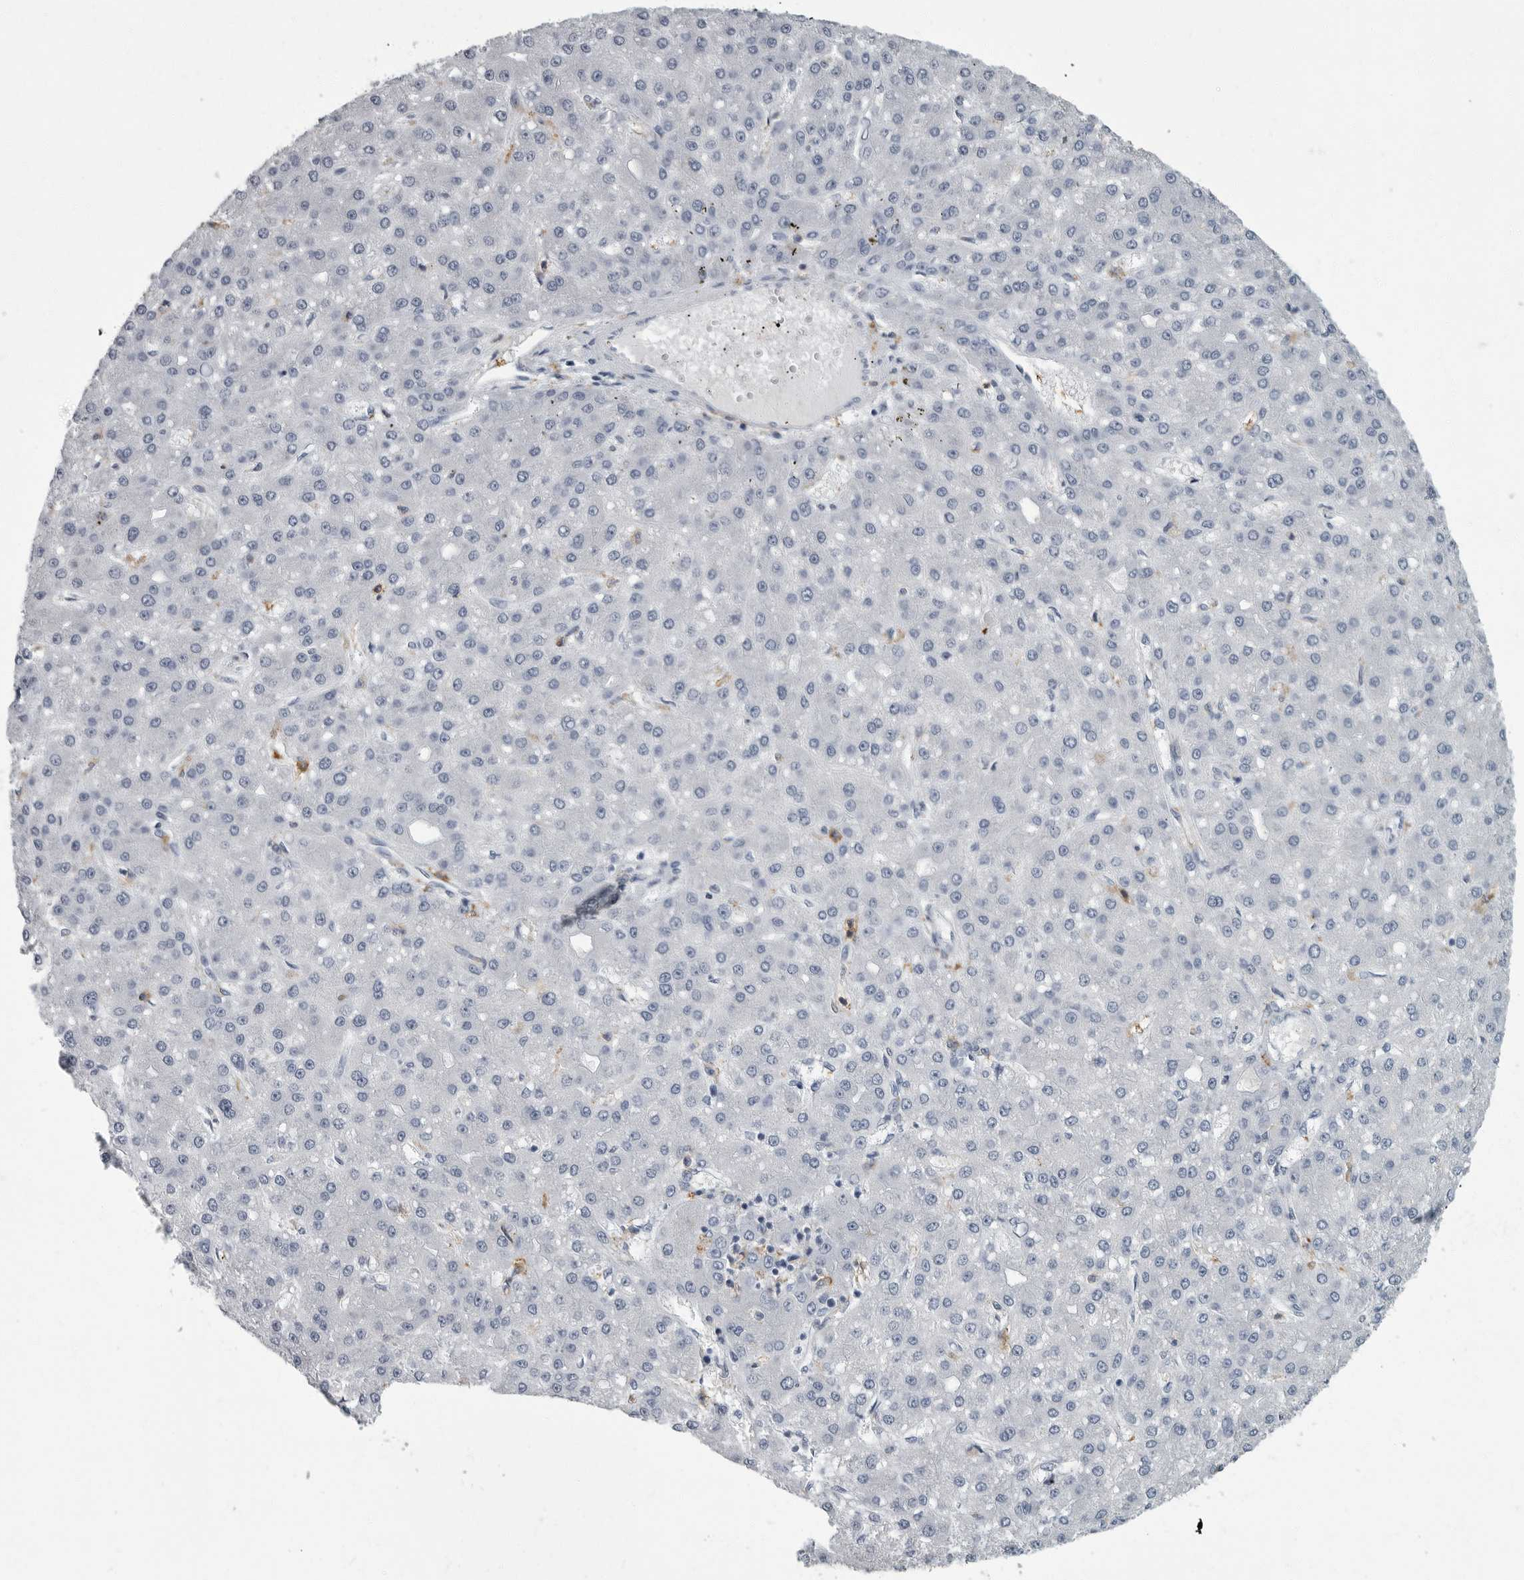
{"staining": {"intensity": "negative", "quantity": "none", "location": "none"}, "tissue": "liver cancer", "cell_type": "Tumor cells", "image_type": "cancer", "snomed": [{"axis": "morphology", "description": "Carcinoma, Hepatocellular, NOS"}, {"axis": "topography", "description": "Liver"}], "caption": "The IHC photomicrograph has no significant staining in tumor cells of liver cancer (hepatocellular carcinoma) tissue.", "gene": "FCER1G", "patient": {"sex": "male", "age": 67}}